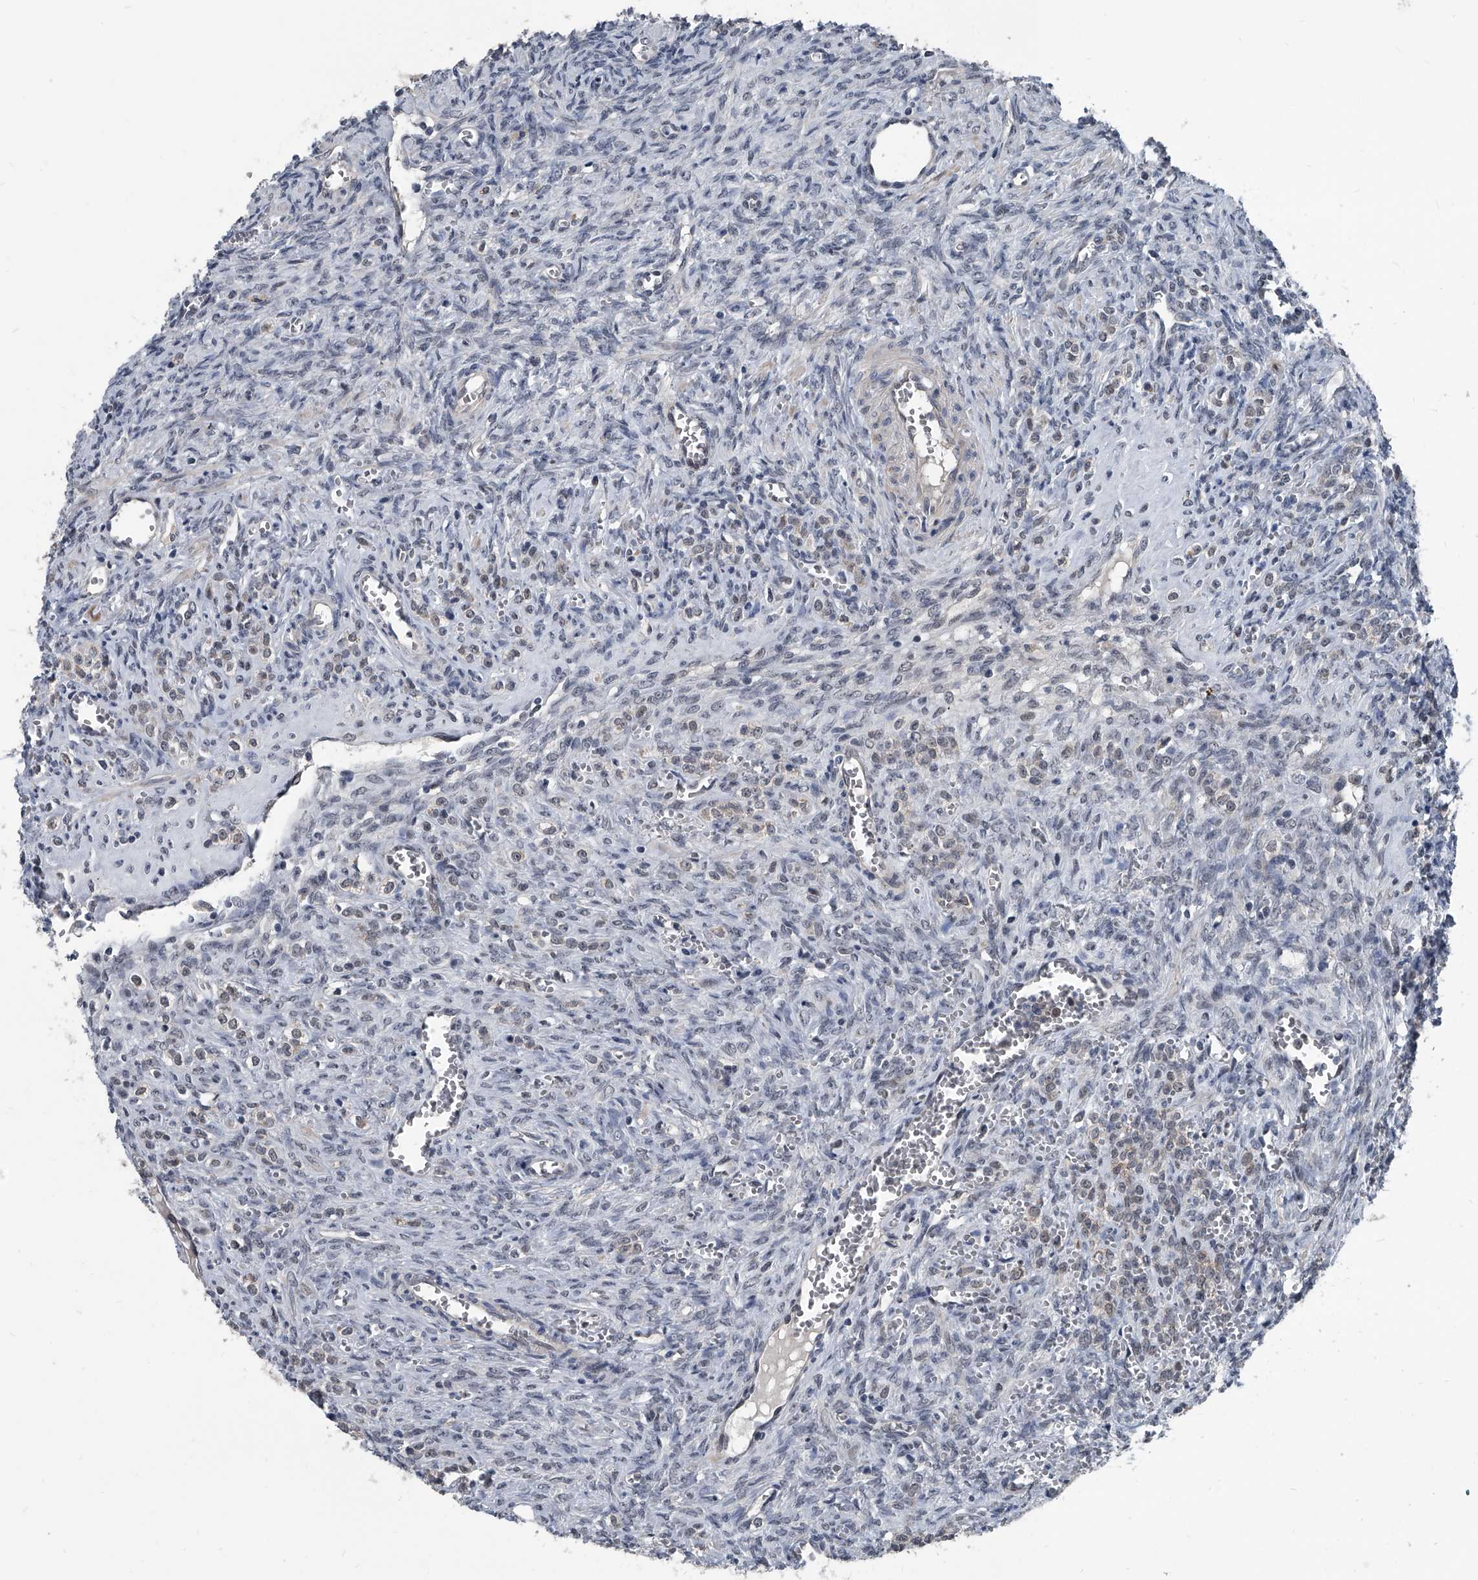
{"staining": {"intensity": "negative", "quantity": "none", "location": "none"}, "tissue": "ovary", "cell_type": "Ovarian stroma cells", "image_type": "normal", "snomed": [{"axis": "morphology", "description": "Normal tissue, NOS"}, {"axis": "topography", "description": "Ovary"}], "caption": "A micrograph of ovary stained for a protein exhibits no brown staining in ovarian stroma cells. (DAB (3,3'-diaminobenzidine) immunohistochemistry (IHC) with hematoxylin counter stain).", "gene": "MEN1", "patient": {"sex": "female", "age": 41}}